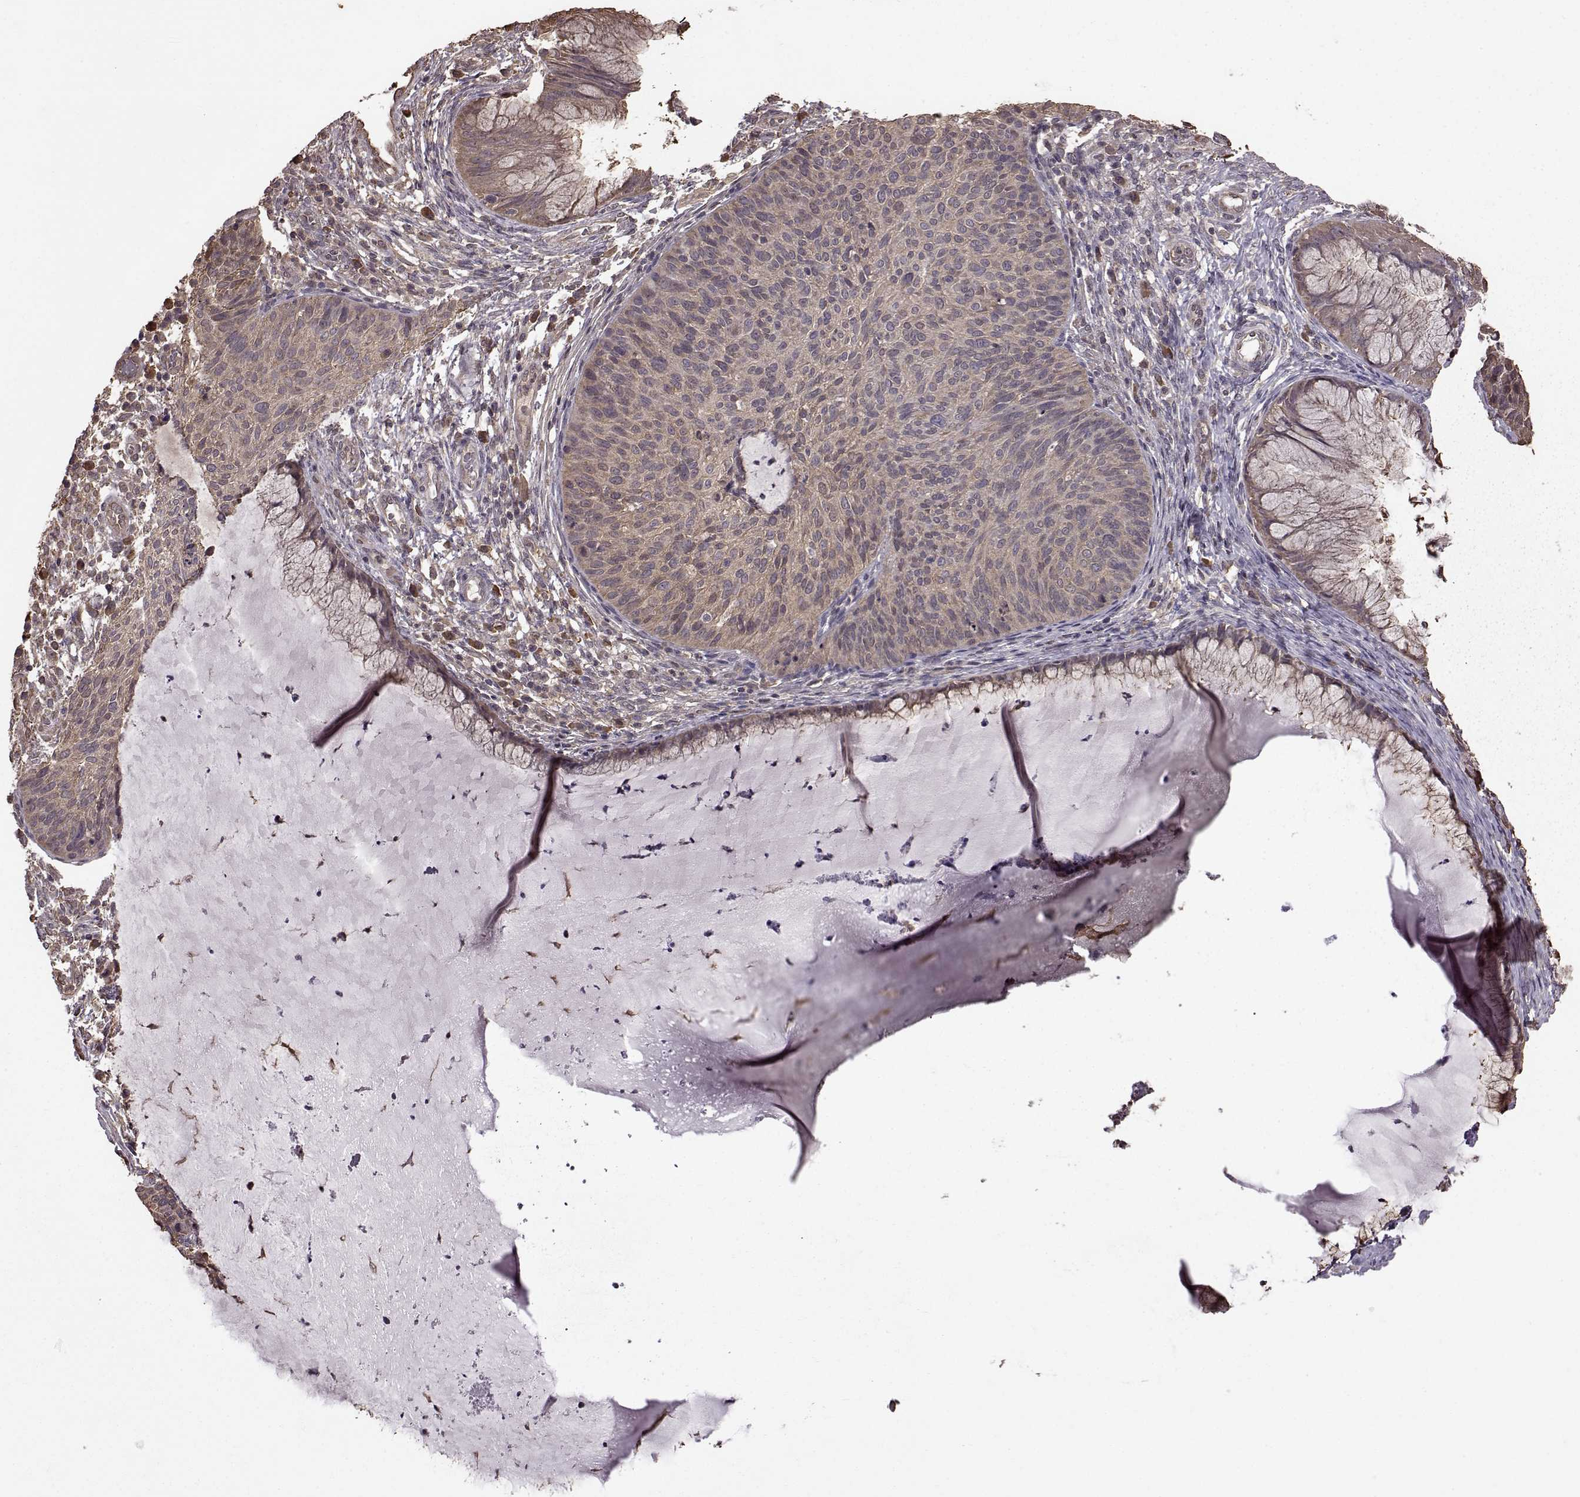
{"staining": {"intensity": "weak", "quantity": ">75%", "location": "cytoplasmic/membranous"}, "tissue": "cervical cancer", "cell_type": "Tumor cells", "image_type": "cancer", "snomed": [{"axis": "morphology", "description": "Squamous cell carcinoma, NOS"}, {"axis": "topography", "description": "Cervix"}], "caption": "DAB immunohistochemical staining of cervical cancer shows weak cytoplasmic/membranous protein positivity in about >75% of tumor cells.", "gene": "NME1-NME2", "patient": {"sex": "female", "age": 36}}